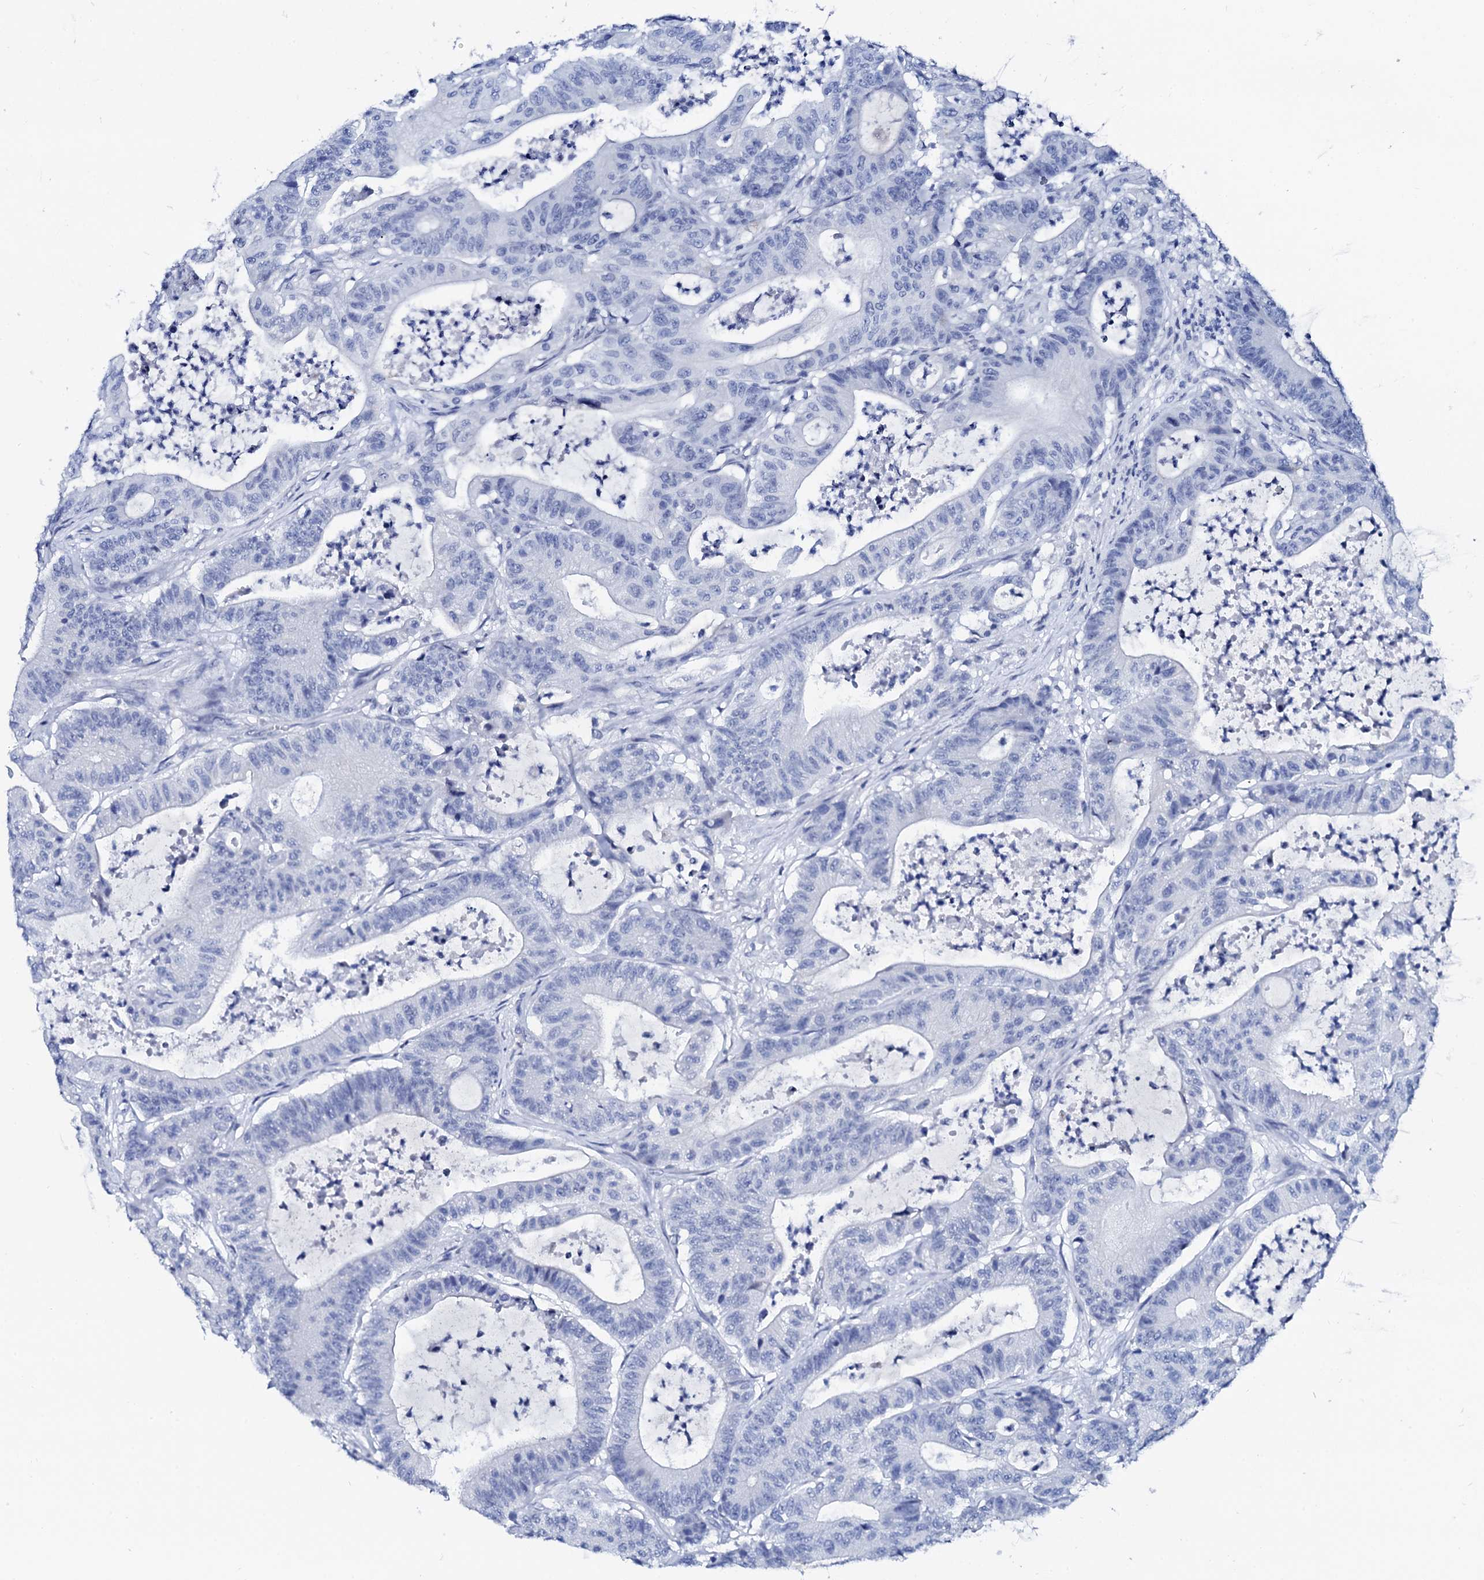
{"staining": {"intensity": "negative", "quantity": "none", "location": "none"}, "tissue": "colorectal cancer", "cell_type": "Tumor cells", "image_type": "cancer", "snomed": [{"axis": "morphology", "description": "Adenocarcinoma, NOS"}, {"axis": "topography", "description": "Colon"}], "caption": "Immunohistochemistry image of neoplastic tissue: adenocarcinoma (colorectal) stained with DAB (3,3'-diaminobenzidine) exhibits no significant protein positivity in tumor cells.", "gene": "SPATA19", "patient": {"sex": "female", "age": 84}}